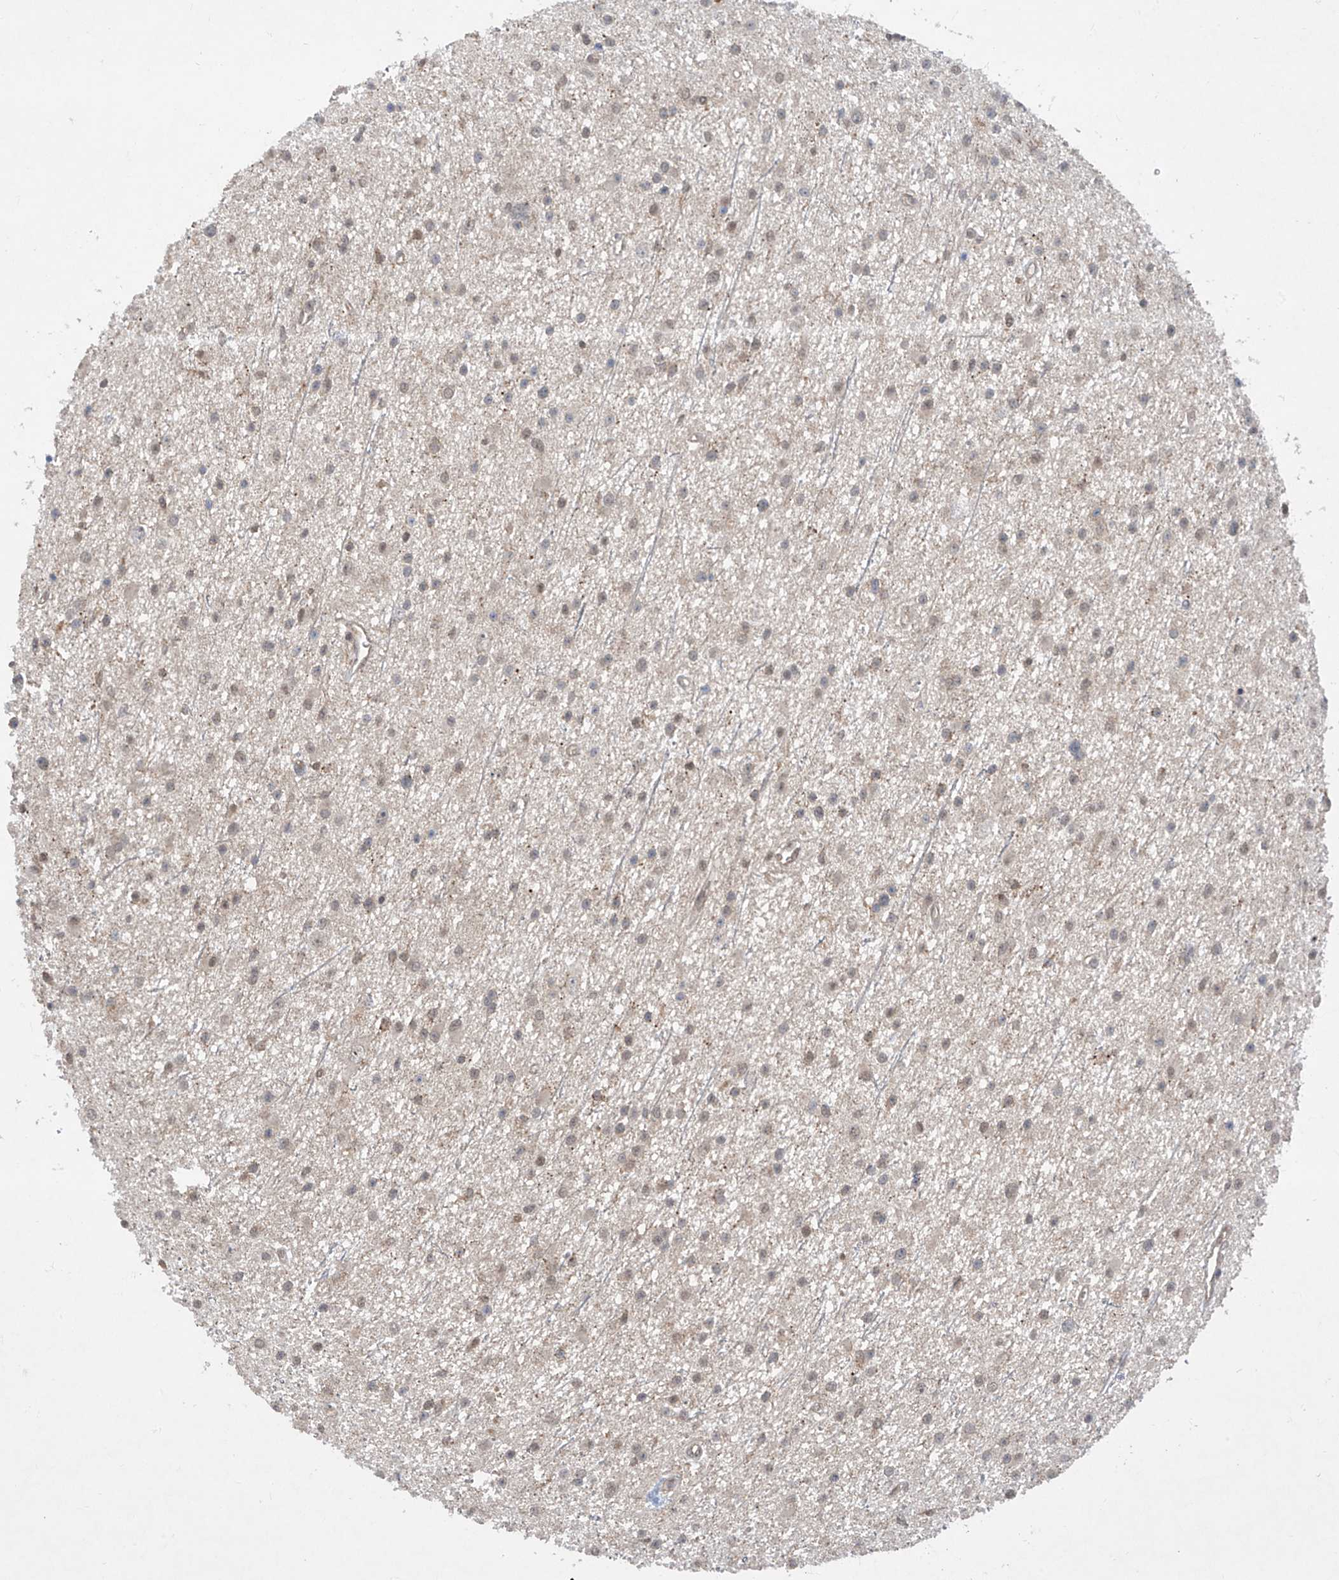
{"staining": {"intensity": "weak", "quantity": "25%-75%", "location": "nuclear"}, "tissue": "glioma", "cell_type": "Tumor cells", "image_type": "cancer", "snomed": [{"axis": "morphology", "description": "Glioma, malignant, Low grade"}, {"axis": "topography", "description": "Cerebral cortex"}], "caption": "Approximately 25%-75% of tumor cells in glioma show weak nuclear protein positivity as visualized by brown immunohistochemical staining.", "gene": "ZNF358", "patient": {"sex": "female", "age": 39}}